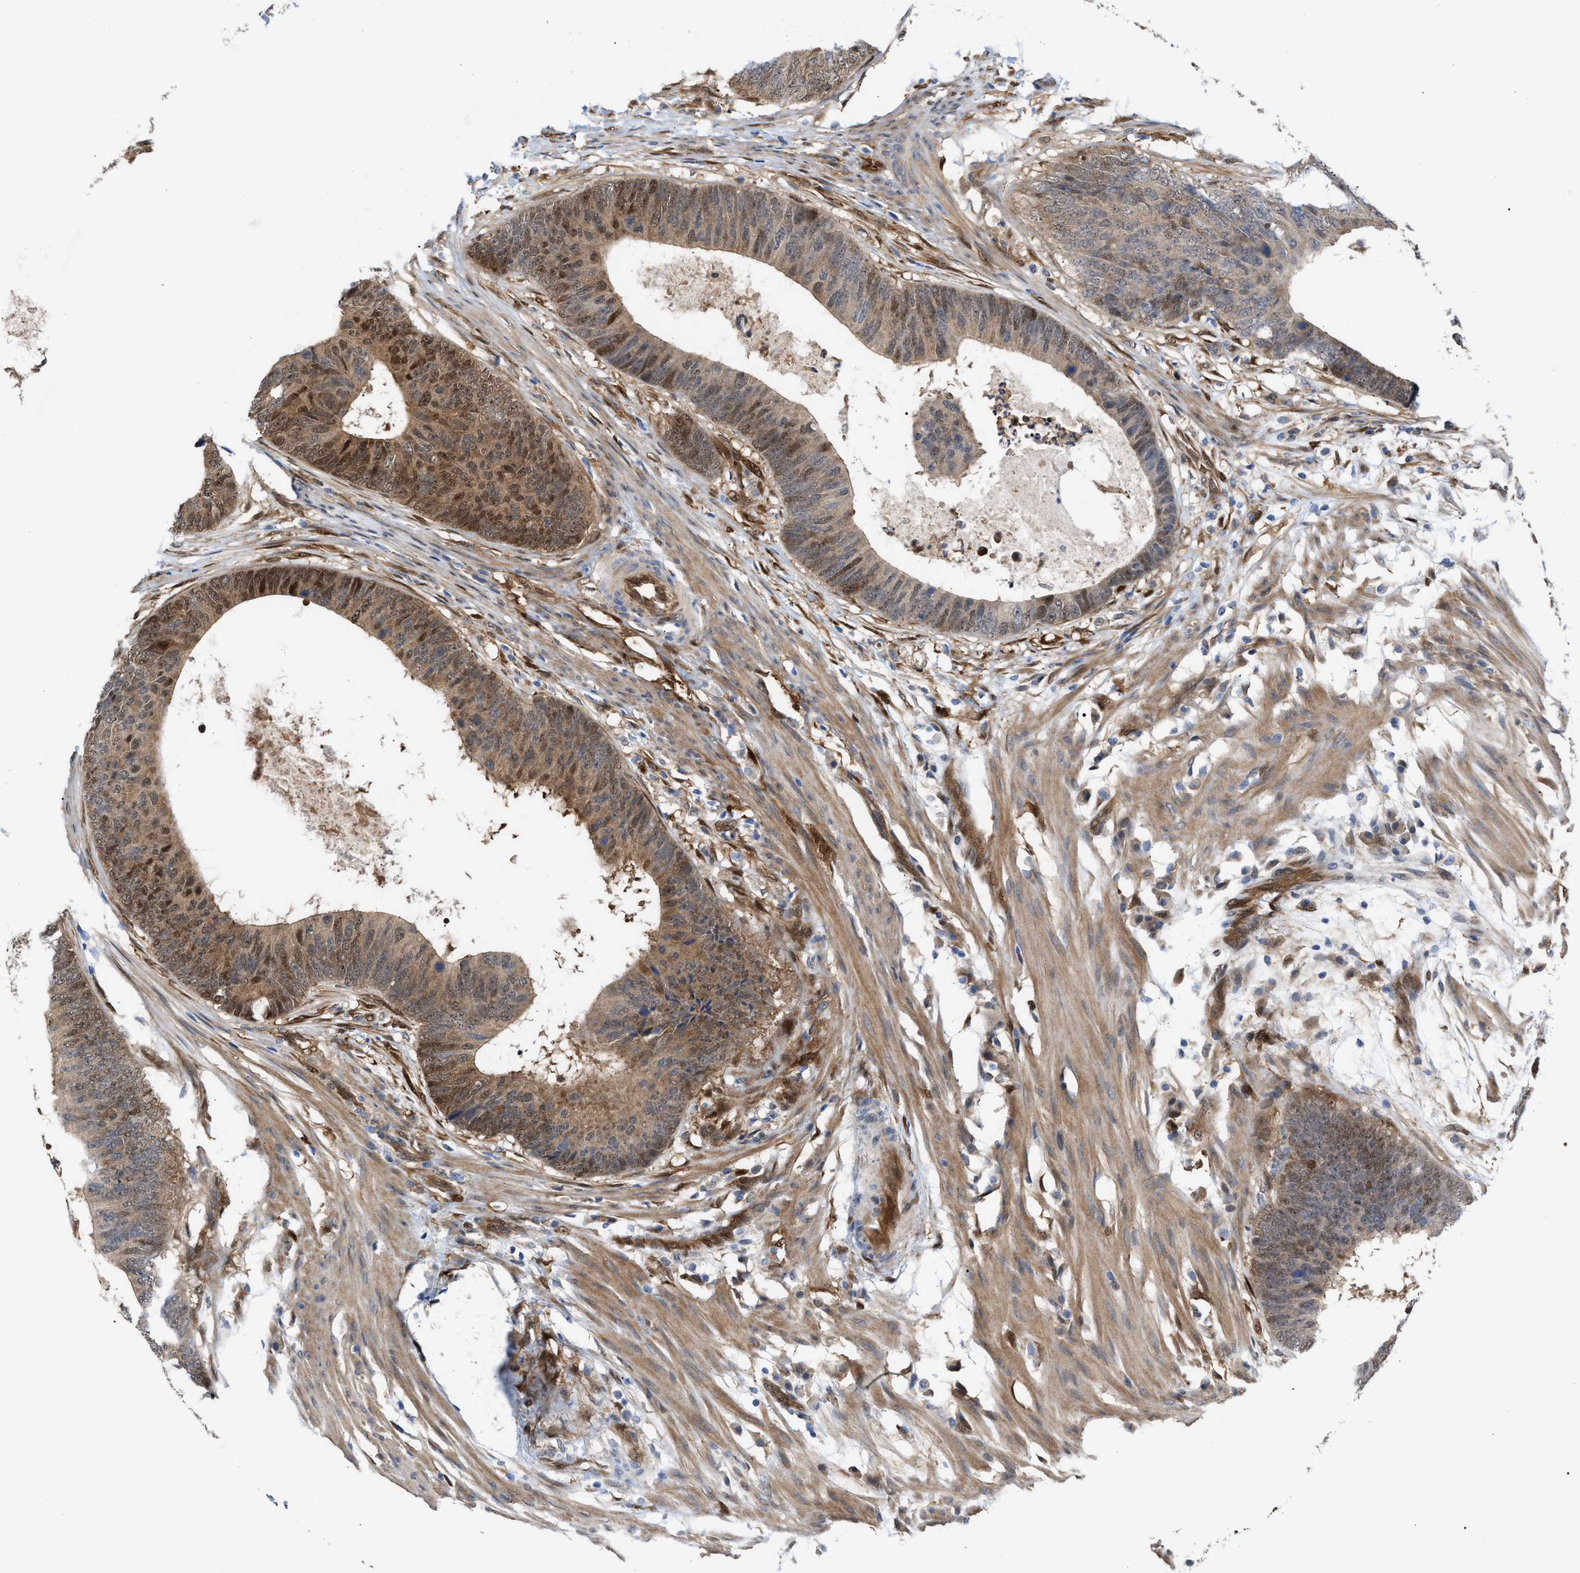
{"staining": {"intensity": "moderate", "quantity": "25%-75%", "location": "cytoplasmic/membranous,nuclear"}, "tissue": "colorectal cancer", "cell_type": "Tumor cells", "image_type": "cancer", "snomed": [{"axis": "morphology", "description": "Adenocarcinoma, NOS"}, {"axis": "topography", "description": "Colon"}], "caption": "Human adenocarcinoma (colorectal) stained for a protein (brown) exhibits moderate cytoplasmic/membranous and nuclear positive positivity in approximately 25%-75% of tumor cells.", "gene": "TP53I3", "patient": {"sex": "male", "age": 56}}